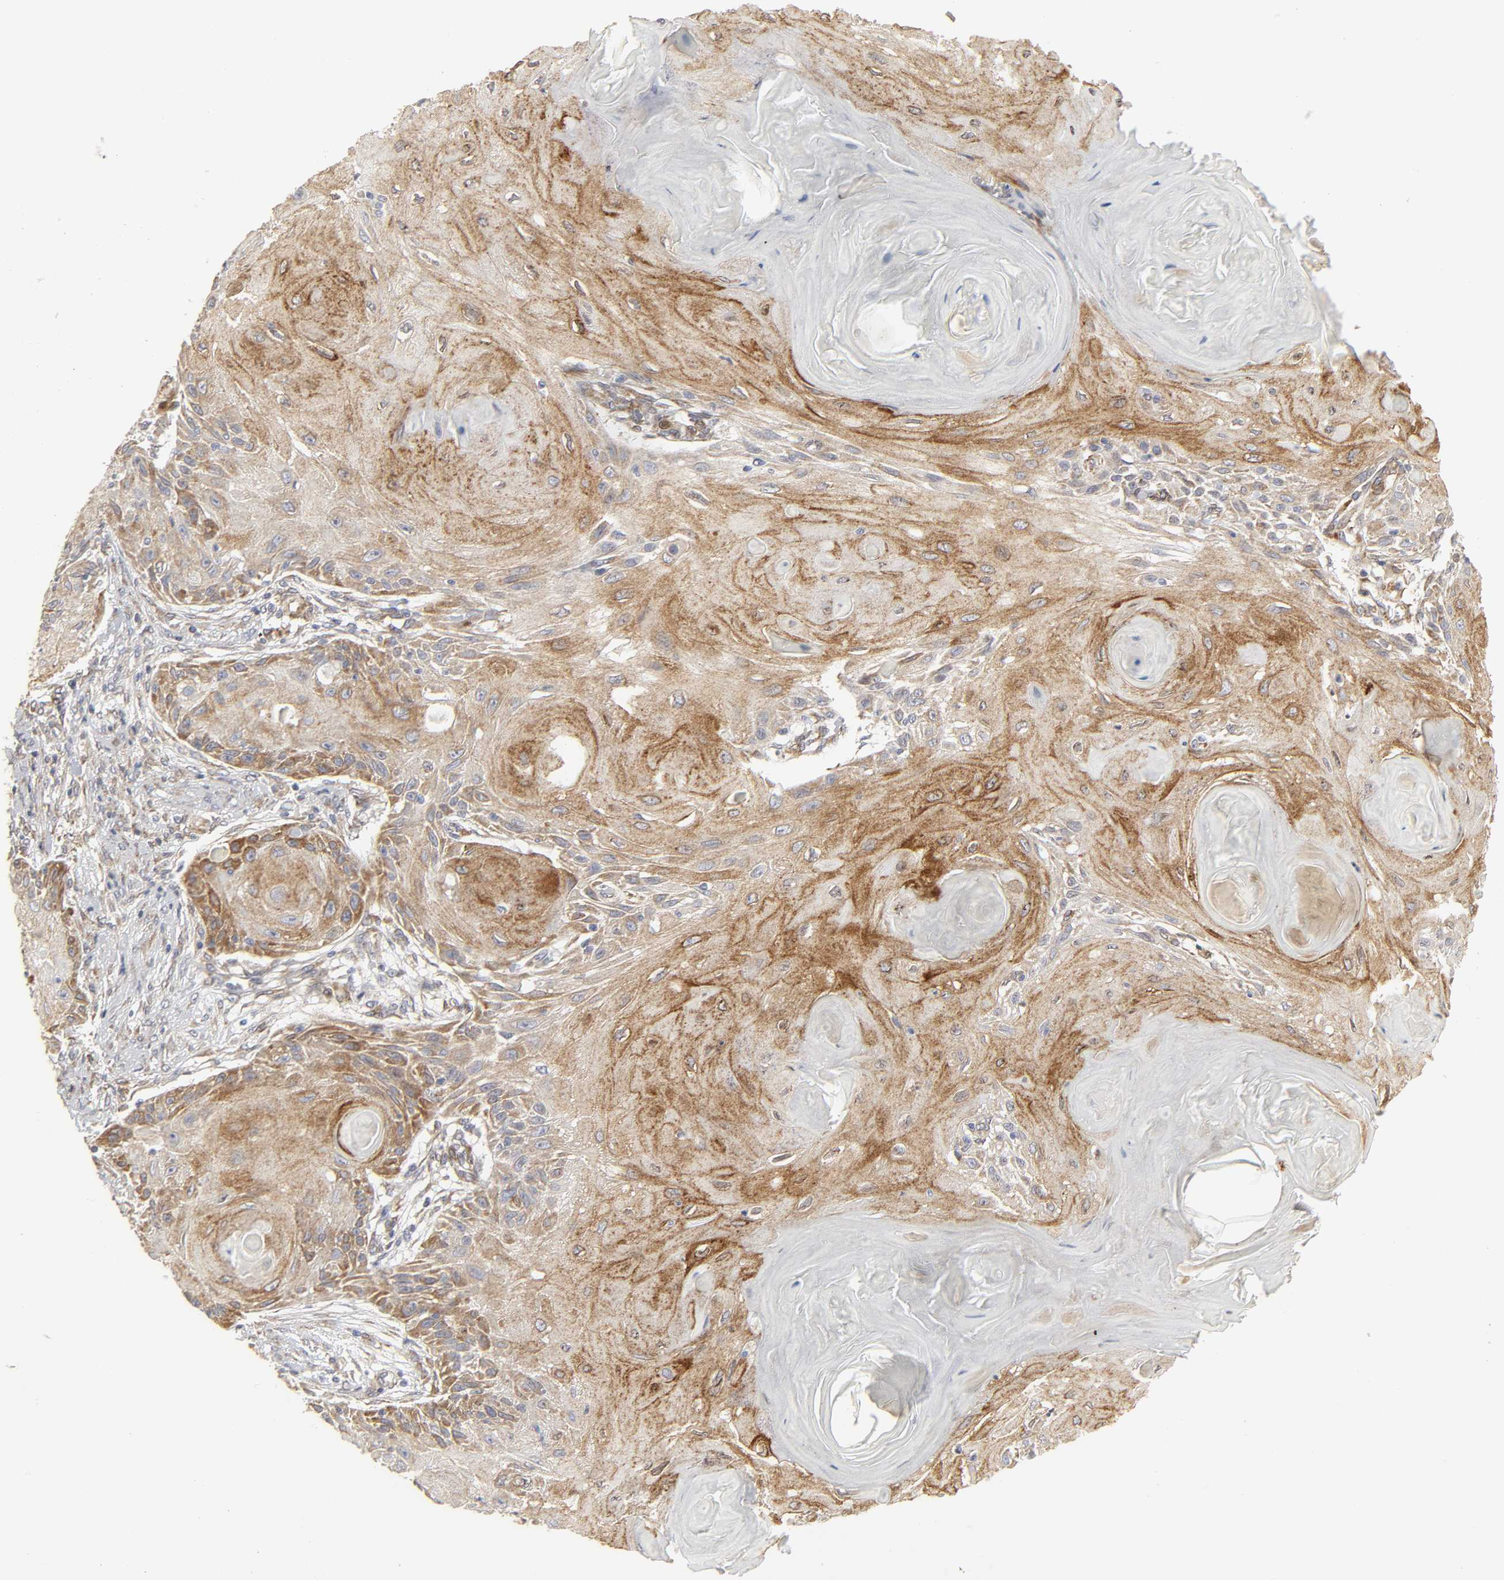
{"staining": {"intensity": "moderate", "quantity": ">75%", "location": "cytoplasmic/membranous"}, "tissue": "skin cancer", "cell_type": "Tumor cells", "image_type": "cancer", "snomed": [{"axis": "morphology", "description": "Squamous cell carcinoma, NOS"}, {"axis": "topography", "description": "Skin"}], "caption": "Immunohistochemistry (IHC) (DAB (3,3'-diaminobenzidine)) staining of human skin cancer displays moderate cytoplasmic/membranous protein staining in approximately >75% of tumor cells. The protein is stained brown, and the nuclei are stained in blue (DAB (3,3'-diaminobenzidine) IHC with brightfield microscopy, high magnification).", "gene": "POR", "patient": {"sex": "female", "age": 88}}